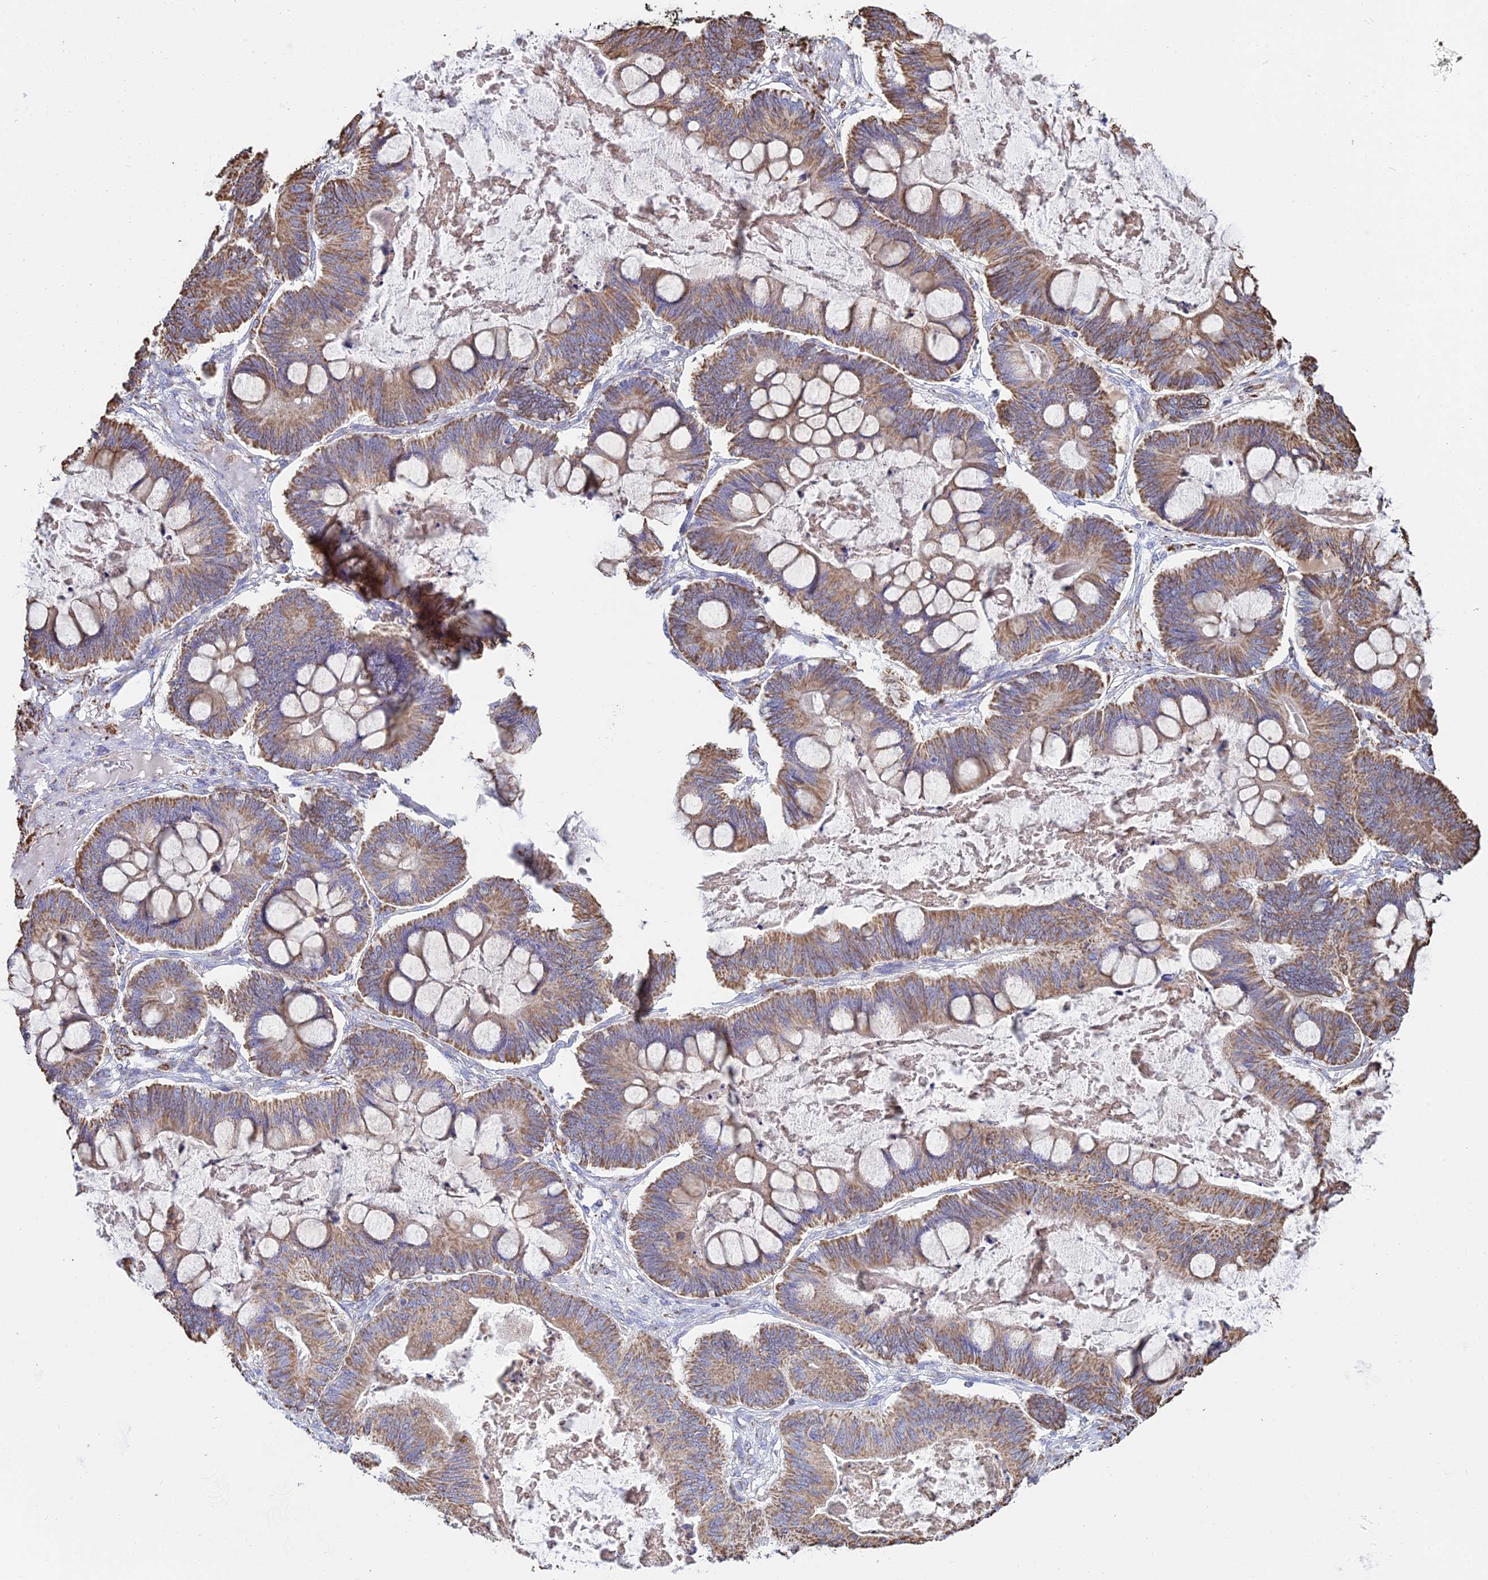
{"staining": {"intensity": "moderate", "quantity": ">75%", "location": "cytoplasmic/membranous"}, "tissue": "ovarian cancer", "cell_type": "Tumor cells", "image_type": "cancer", "snomed": [{"axis": "morphology", "description": "Cystadenocarcinoma, mucinous, NOS"}, {"axis": "topography", "description": "Ovary"}], "caption": "IHC photomicrograph of human ovarian cancer stained for a protein (brown), which exhibits medium levels of moderate cytoplasmic/membranous staining in about >75% of tumor cells.", "gene": "OR2W3", "patient": {"sex": "female", "age": 61}}